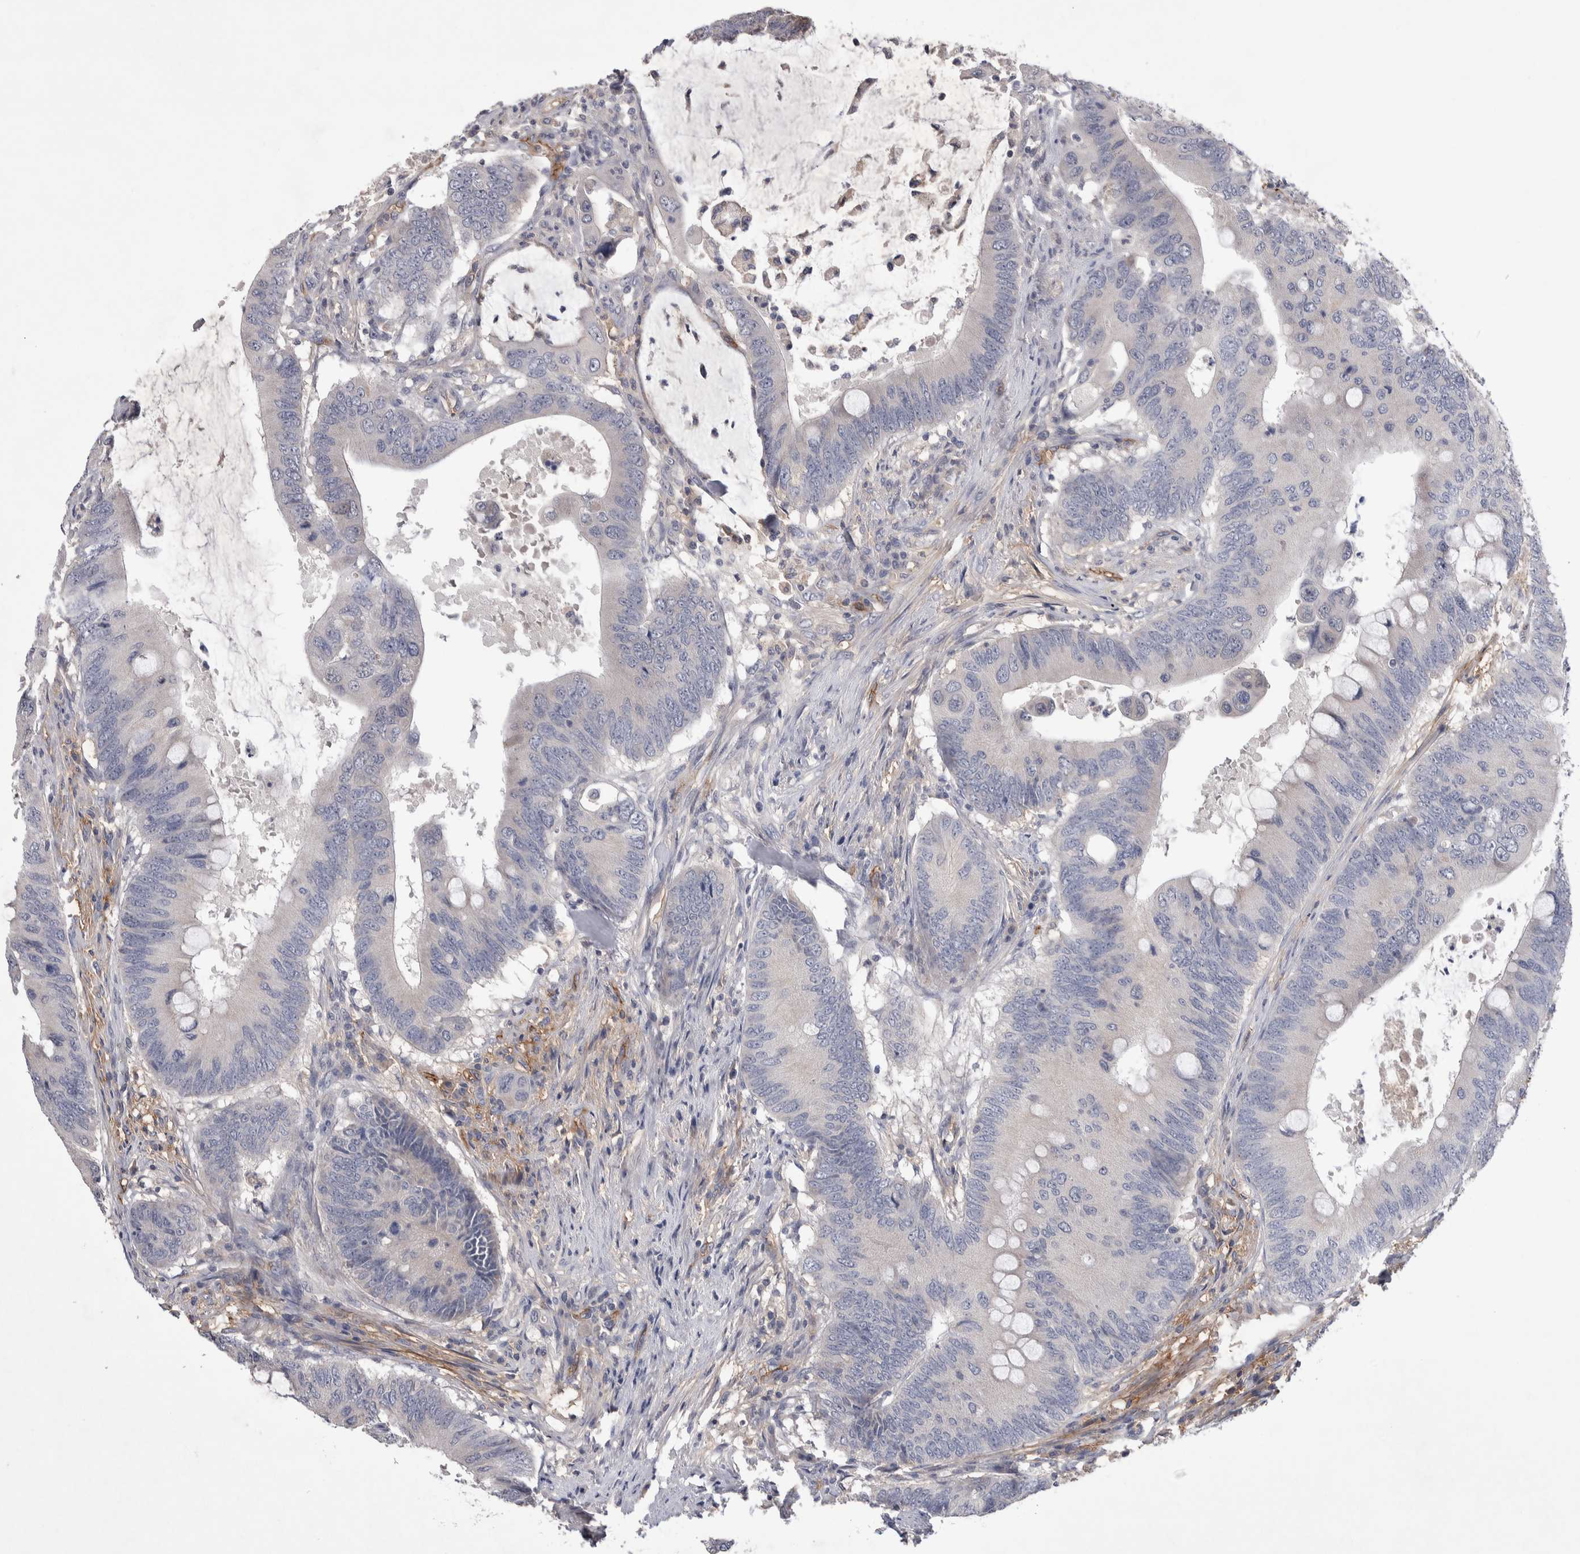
{"staining": {"intensity": "negative", "quantity": "none", "location": "none"}, "tissue": "colorectal cancer", "cell_type": "Tumor cells", "image_type": "cancer", "snomed": [{"axis": "morphology", "description": "Adenocarcinoma, NOS"}, {"axis": "topography", "description": "Colon"}], "caption": "DAB (3,3'-diaminobenzidine) immunohistochemical staining of colorectal adenocarcinoma exhibits no significant positivity in tumor cells.", "gene": "CEP131", "patient": {"sex": "male", "age": 71}}